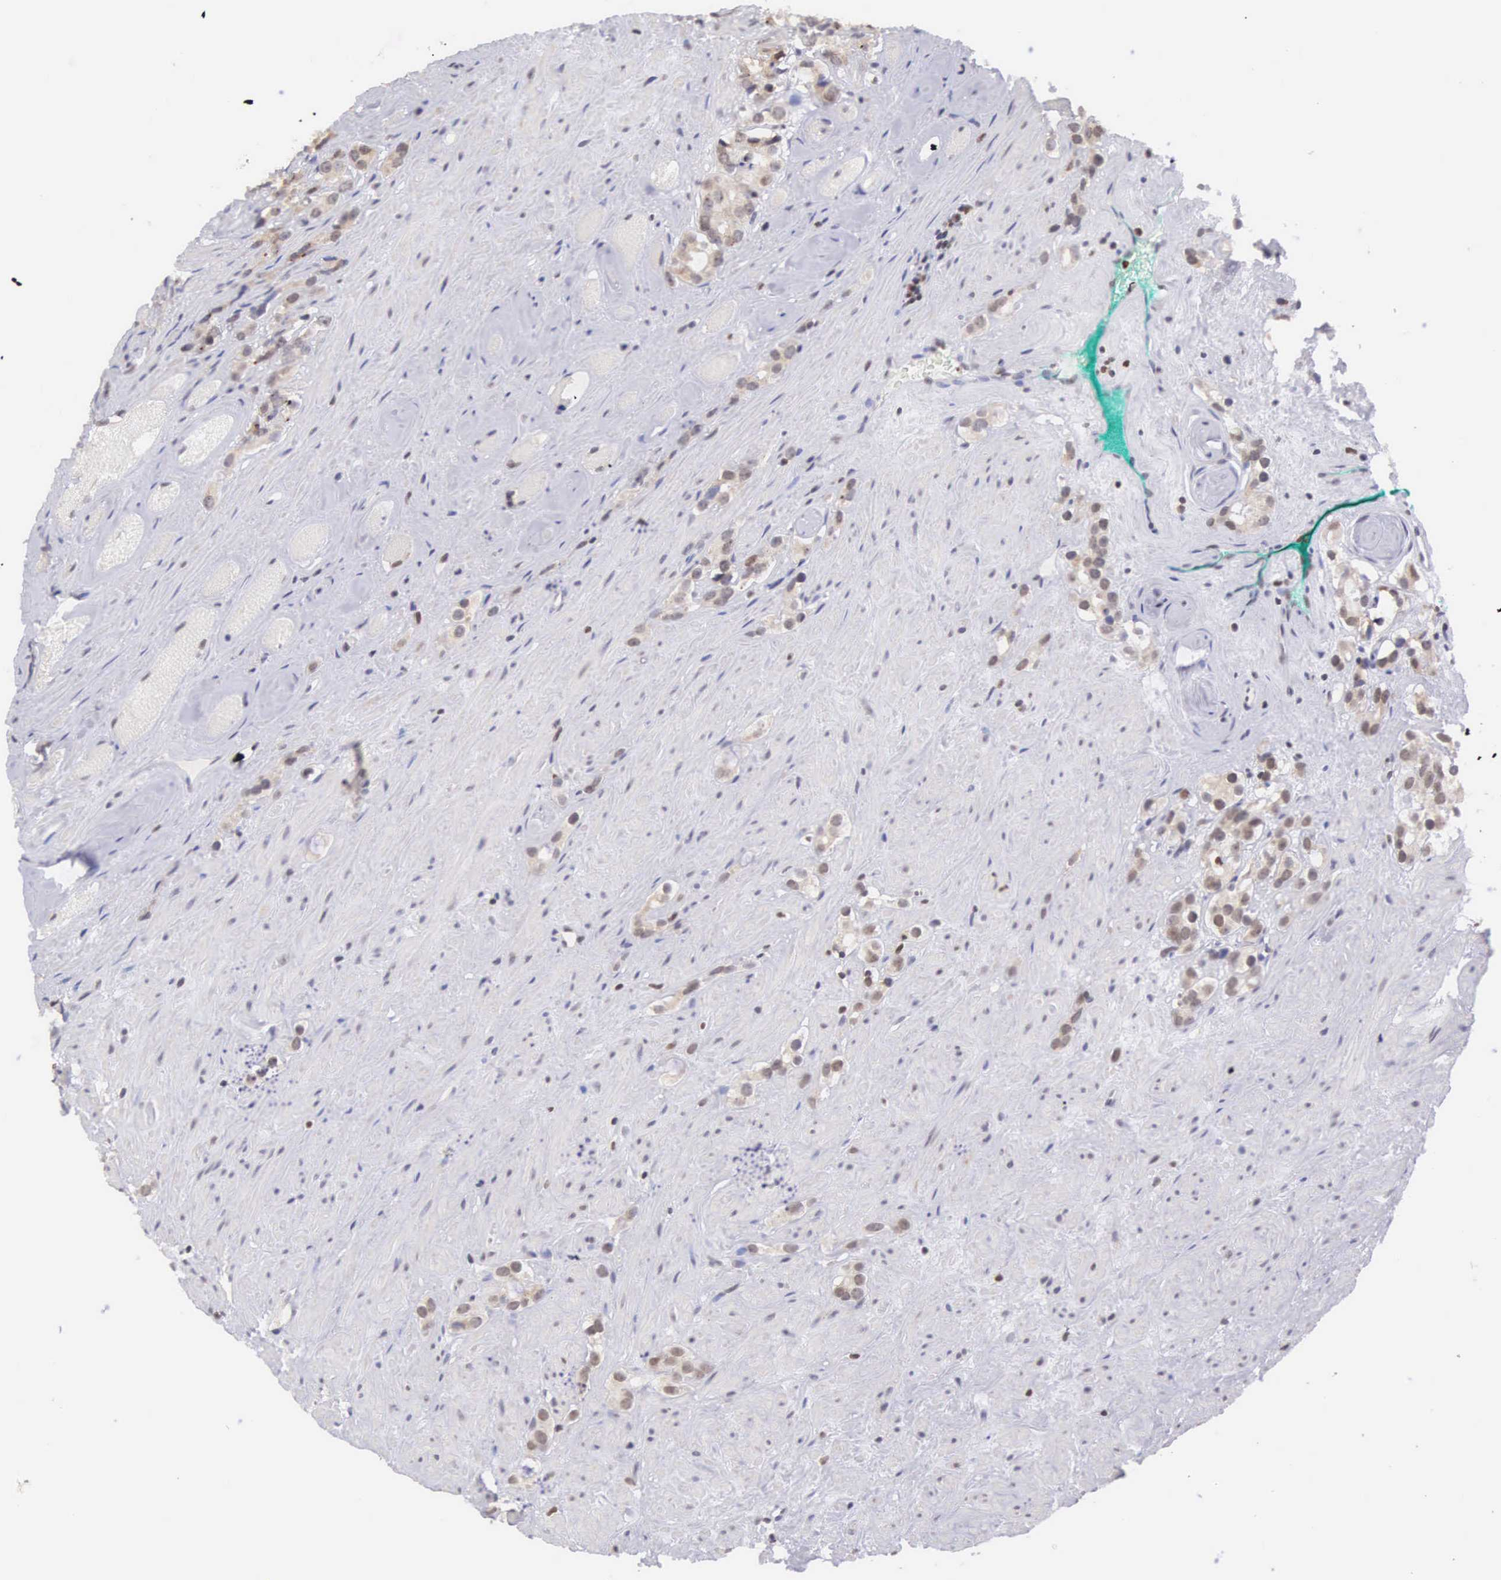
{"staining": {"intensity": "weak", "quantity": "25%-75%", "location": "nuclear"}, "tissue": "prostate cancer", "cell_type": "Tumor cells", "image_type": "cancer", "snomed": [{"axis": "morphology", "description": "Adenocarcinoma, Medium grade"}, {"axis": "topography", "description": "Prostate"}], "caption": "An immunohistochemistry image of tumor tissue is shown. Protein staining in brown highlights weak nuclear positivity in prostate cancer within tumor cells. (IHC, brightfield microscopy, high magnification).", "gene": "VRK1", "patient": {"sex": "male", "age": 73}}